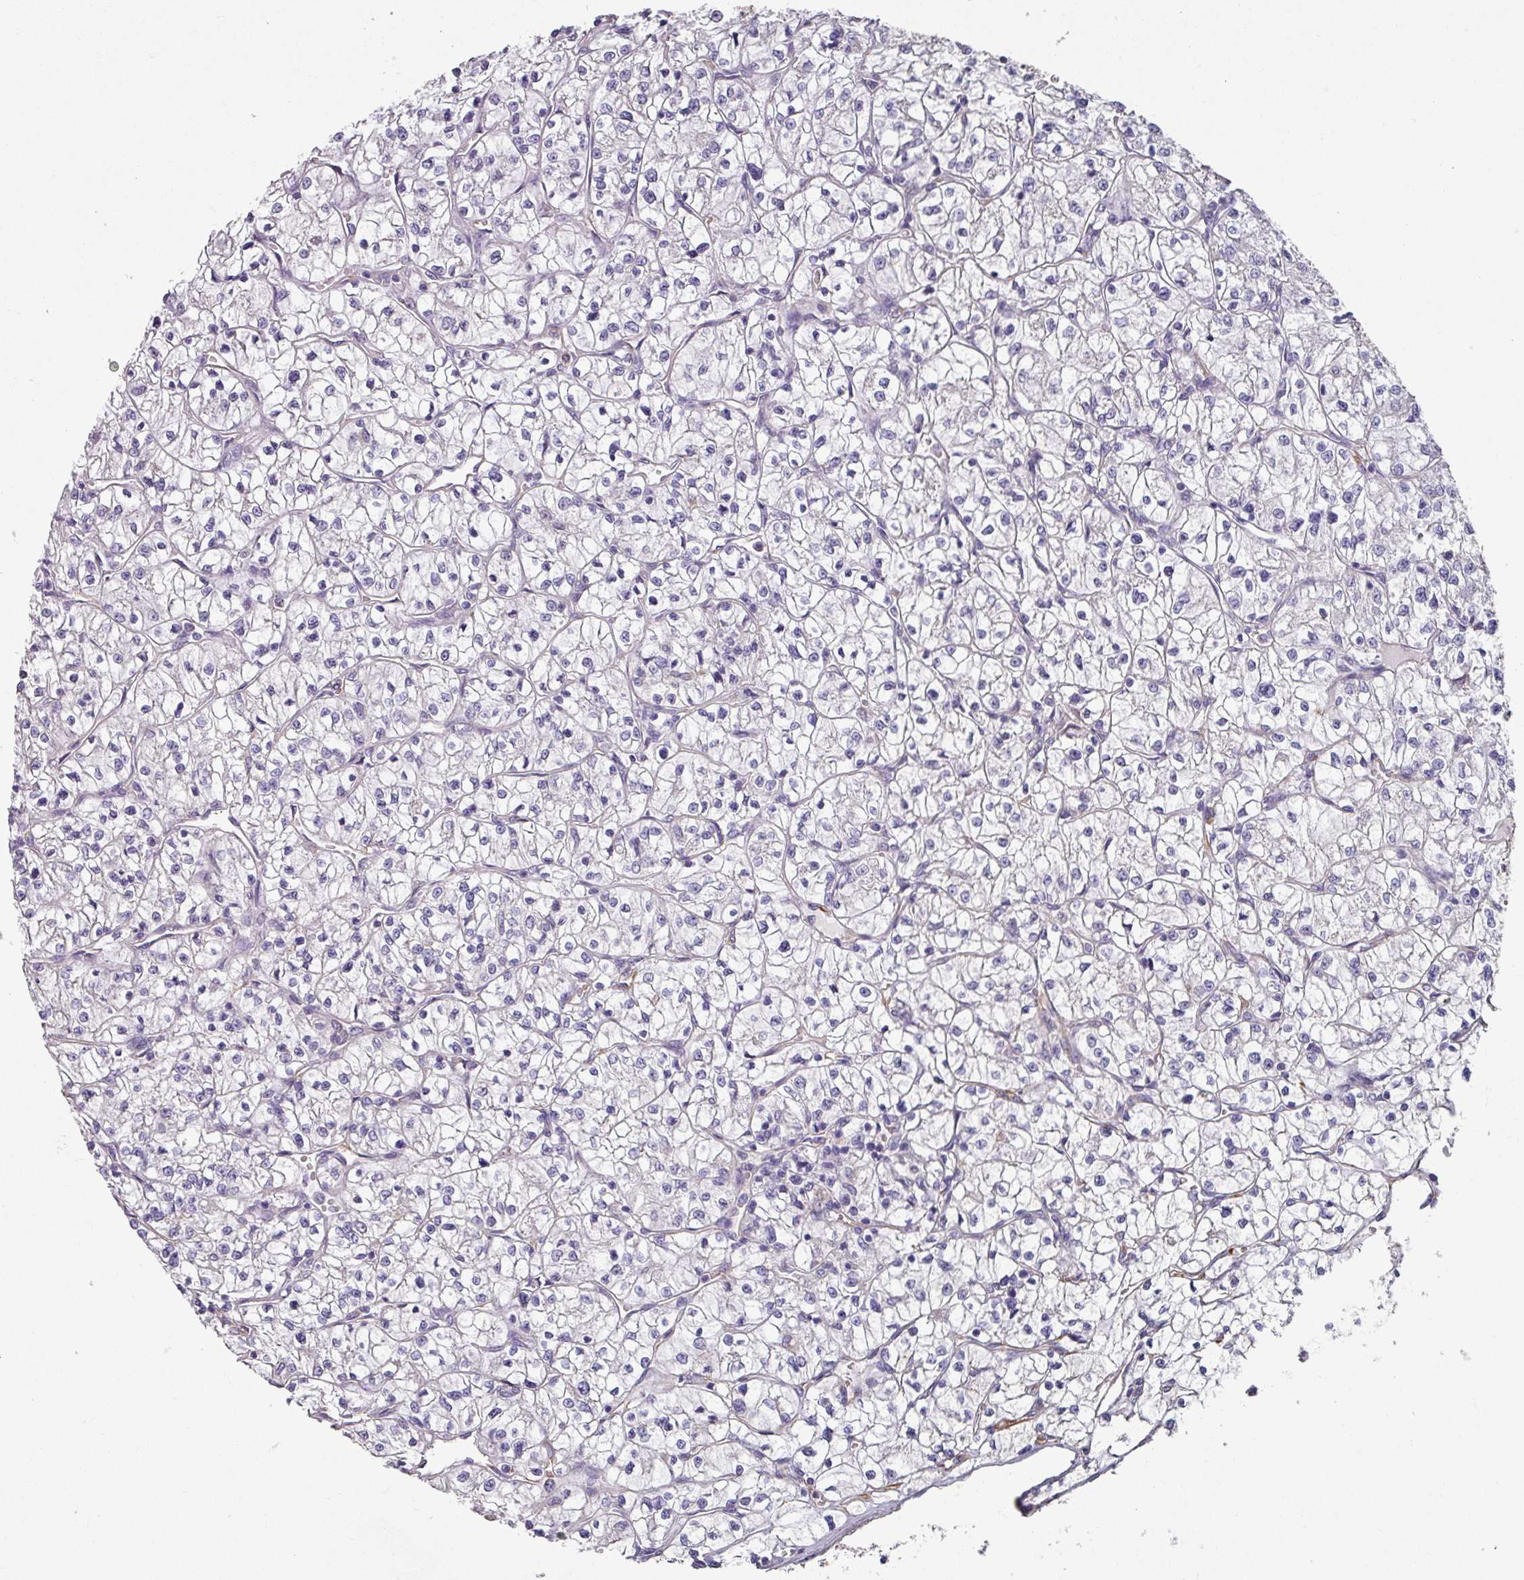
{"staining": {"intensity": "negative", "quantity": "none", "location": "none"}, "tissue": "renal cancer", "cell_type": "Tumor cells", "image_type": "cancer", "snomed": [{"axis": "morphology", "description": "Adenocarcinoma, NOS"}, {"axis": "topography", "description": "Kidney"}], "caption": "Image shows no significant protein positivity in tumor cells of renal adenocarcinoma. (Brightfield microscopy of DAB (3,3'-diaminobenzidine) immunohistochemistry at high magnification).", "gene": "ZNF280C", "patient": {"sex": "female", "age": 64}}